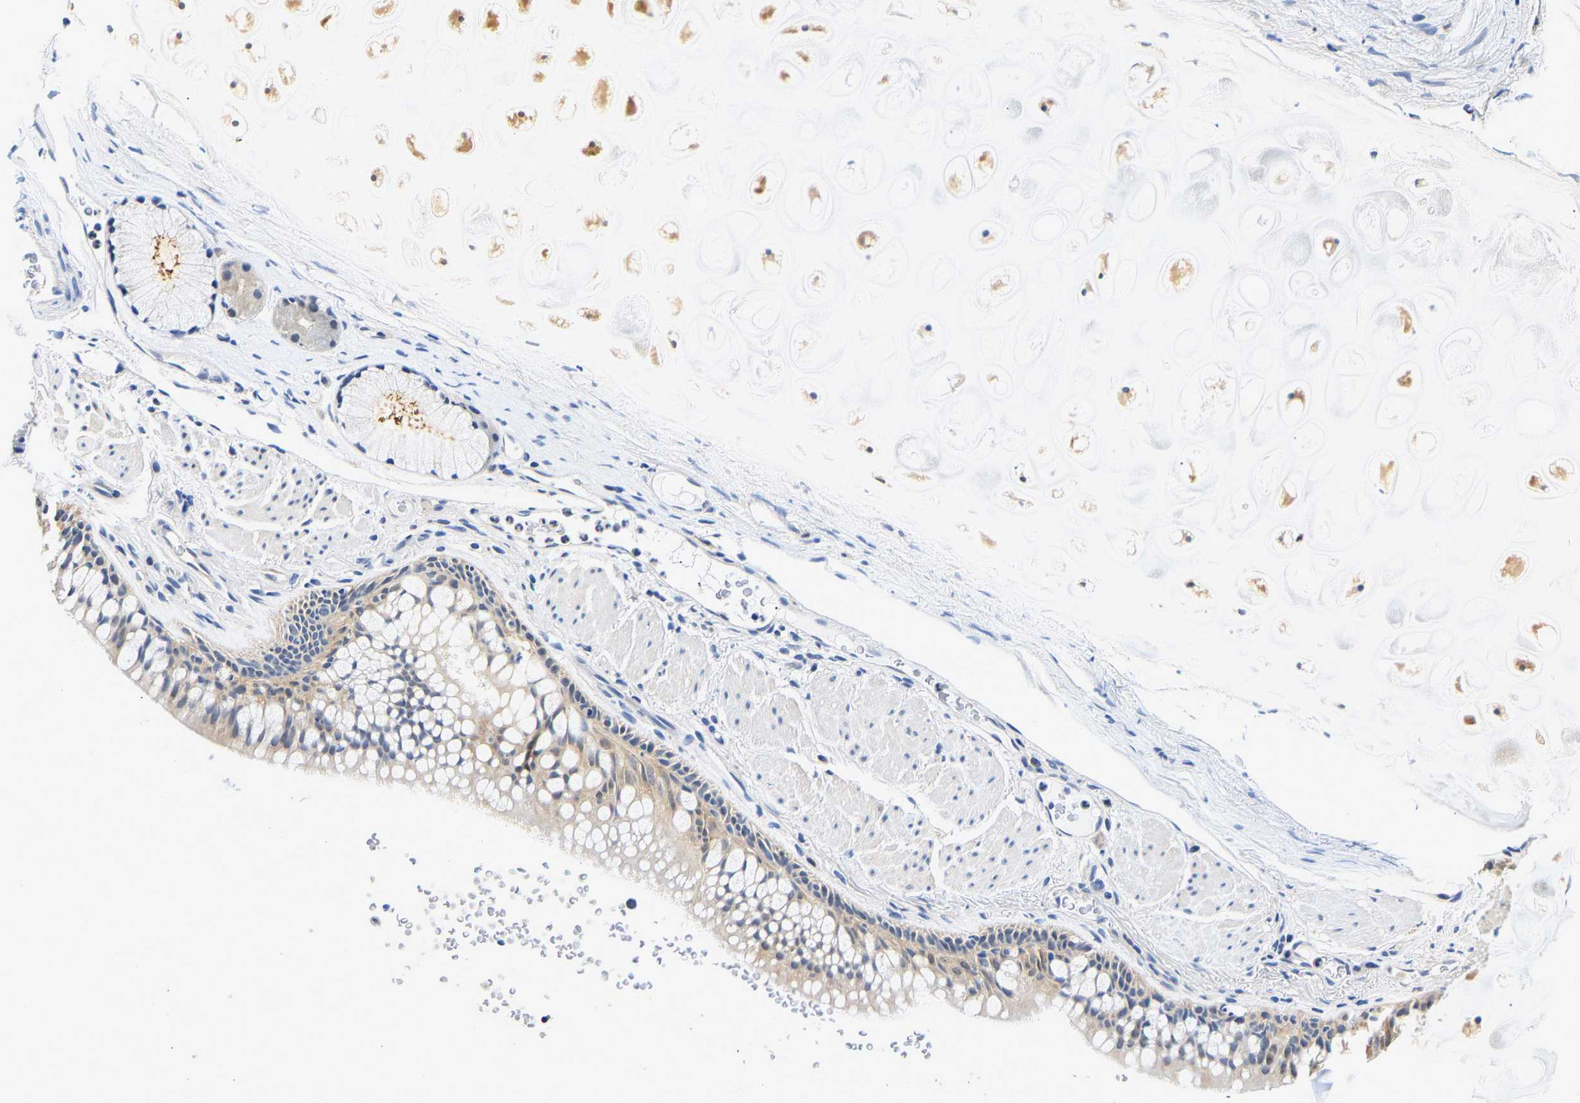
{"staining": {"intensity": "weak", "quantity": "<25%", "location": "cytoplasmic/membranous"}, "tissue": "bronchus", "cell_type": "Respiratory epithelial cells", "image_type": "normal", "snomed": [{"axis": "morphology", "description": "Normal tissue, NOS"}, {"axis": "topography", "description": "Cartilage tissue"}, {"axis": "topography", "description": "Bronchus"}], "caption": "A photomicrograph of bronchus stained for a protein shows no brown staining in respiratory epithelial cells. (DAB (3,3'-diaminobenzidine) IHC, high magnification).", "gene": "UCHL3", "patient": {"sex": "female", "age": 53}}